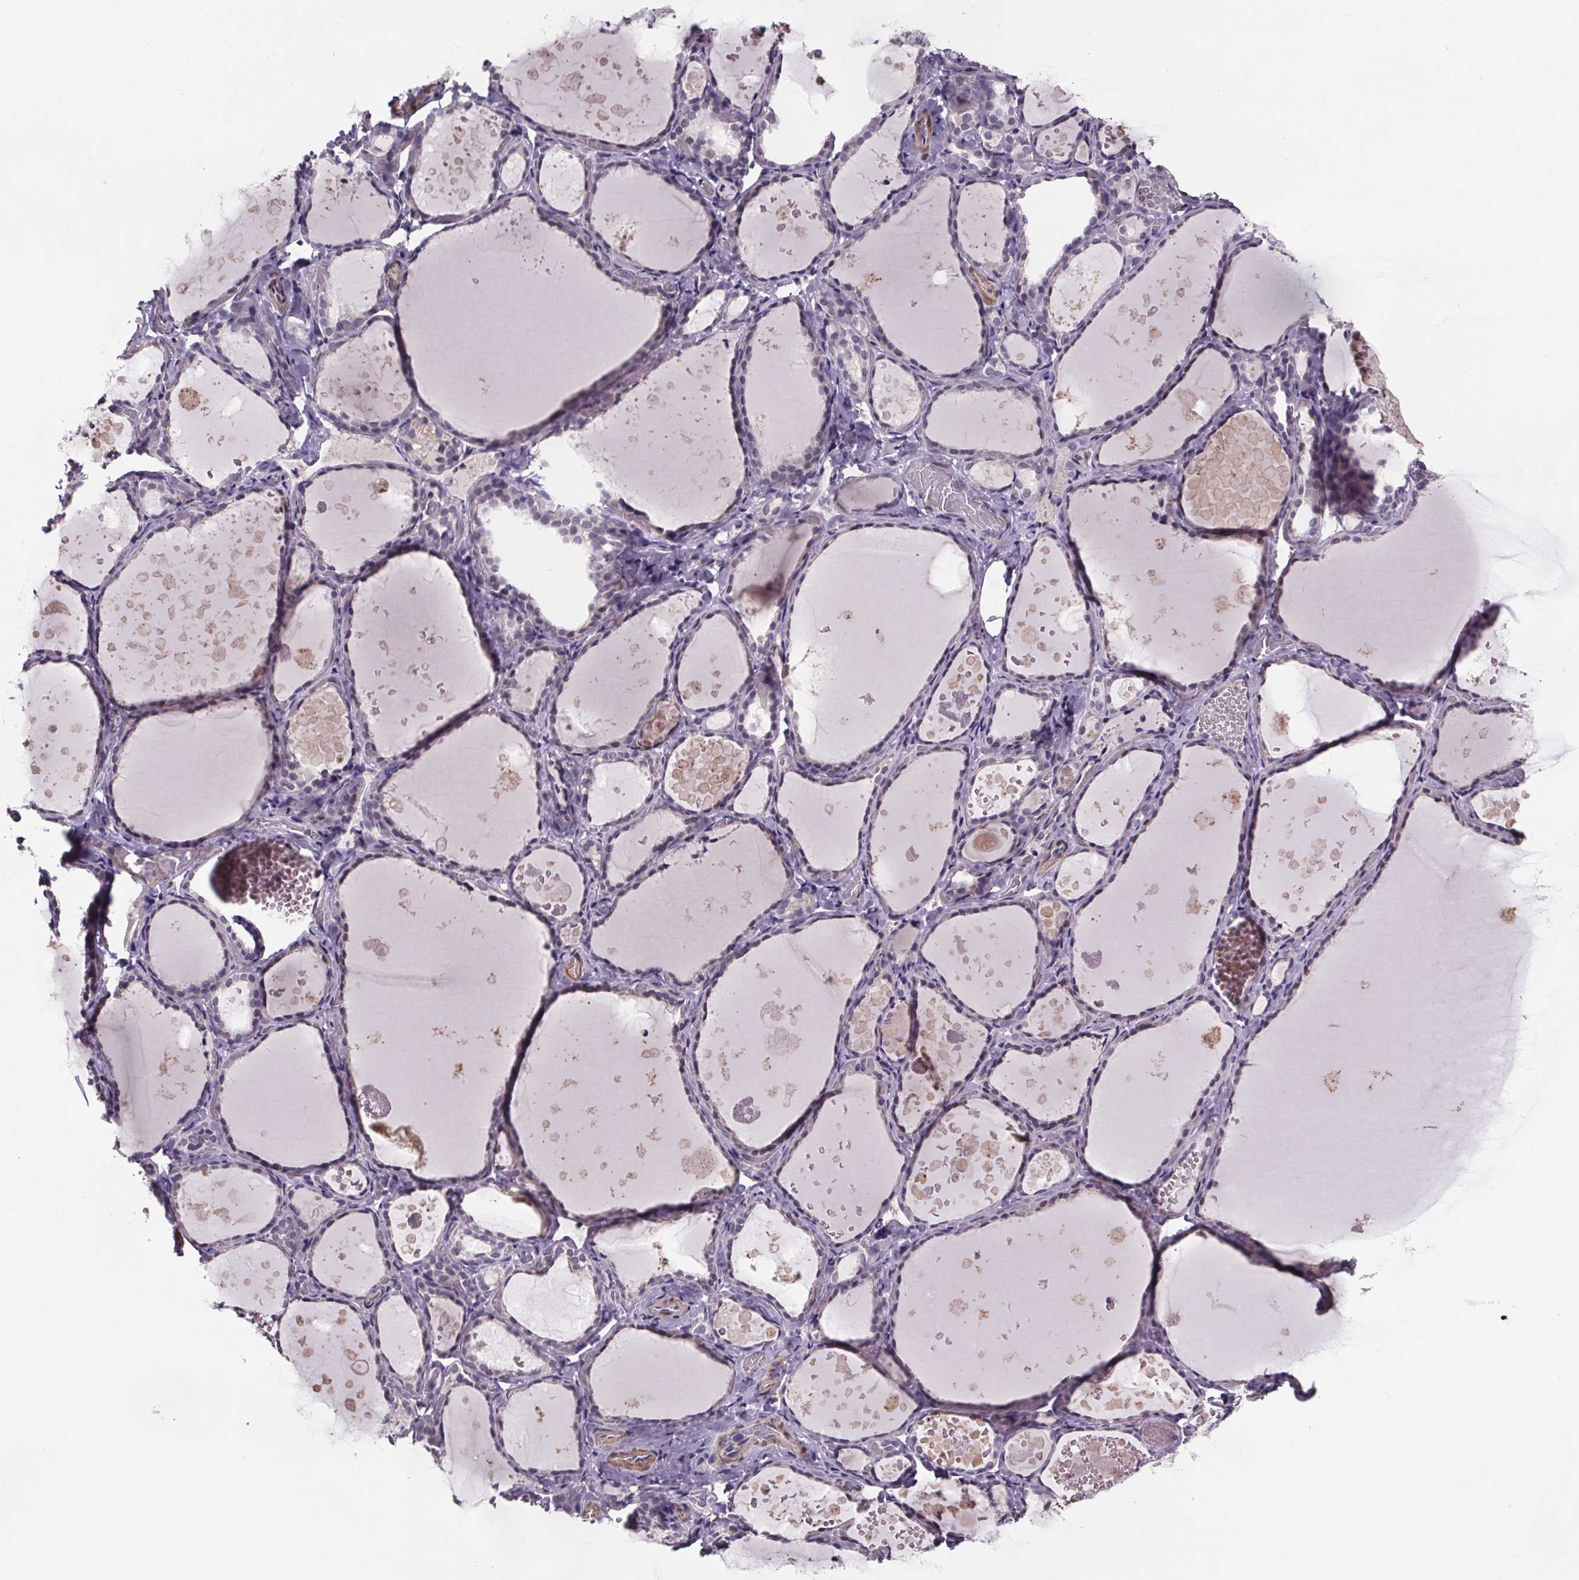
{"staining": {"intensity": "negative", "quantity": "none", "location": "none"}, "tissue": "thyroid gland", "cell_type": "Glandular cells", "image_type": "normal", "snomed": [{"axis": "morphology", "description": "Normal tissue, NOS"}, {"axis": "topography", "description": "Thyroid gland"}], "caption": "Protein analysis of unremarkable thyroid gland reveals no significant staining in glandular cells. The staining was performed using DAB to visualize the protein expression in brown, while the nuclei were stained in blue with hematoxylin (Magnification: 20x).", "gene": "CLN3", "patient": {"sex": "female", "age": 56}}